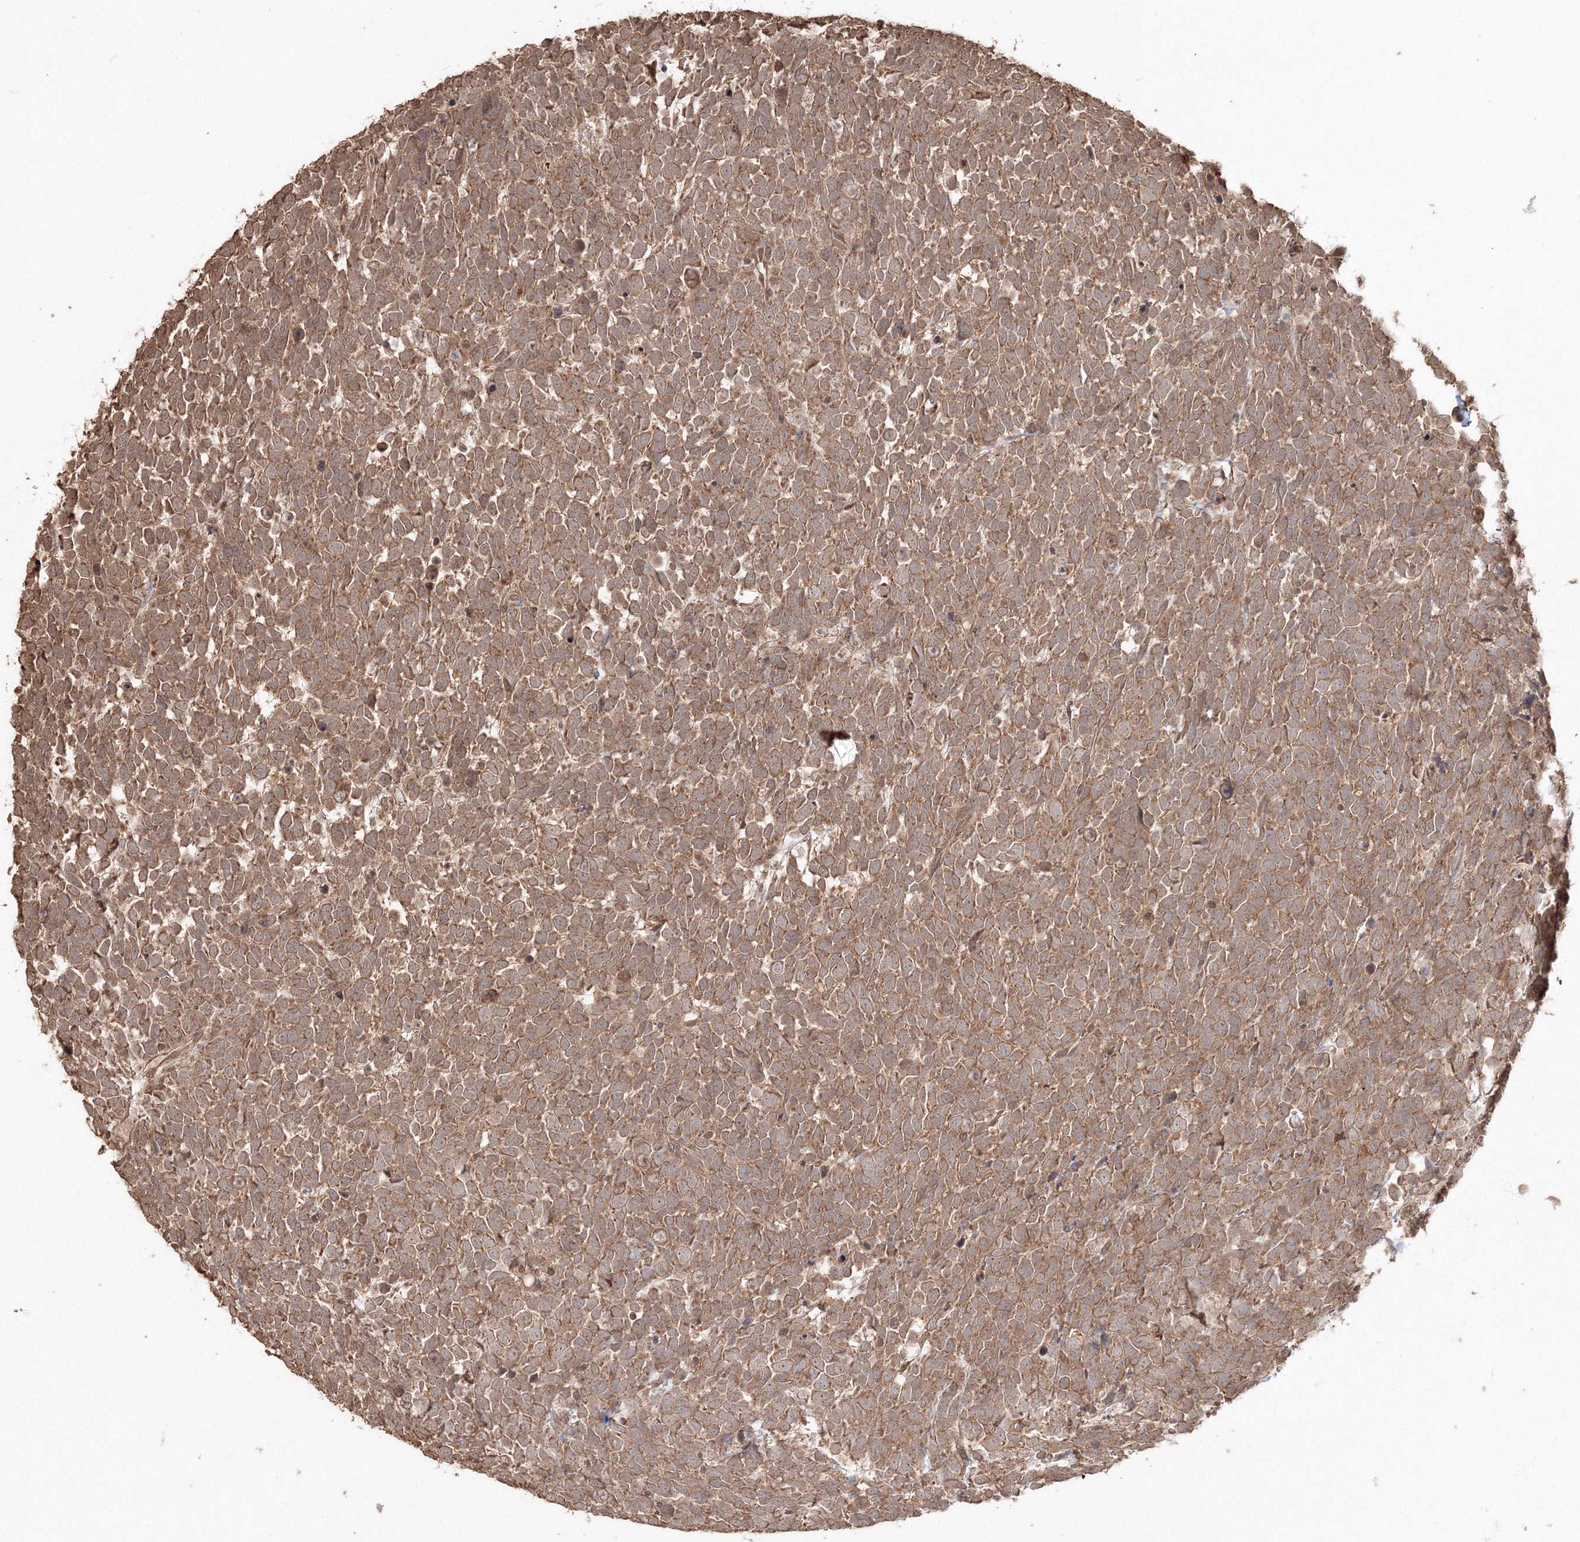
{"staining": {"intensity": "moderate", "quantity": ">75%", "location": "cytoplasmic/membranous"}, "tissue": "urothelial cancer", "cell_type": "Tumor cells", "image_type": "cancer", "snomed": [{"axis": "morphology", "description": "Urothelial carcinoma, High grade"}, {"axis": "topography", "description": "Urinary bladder"}], "caption": "The histopathology image displays a brown stain indicating the presence of a protein in the cytoplasmic/membranous of tumor cells in urothelial cancer.", "gene": "CCDC122", "patient": {"sex": "female", "age": 82}}